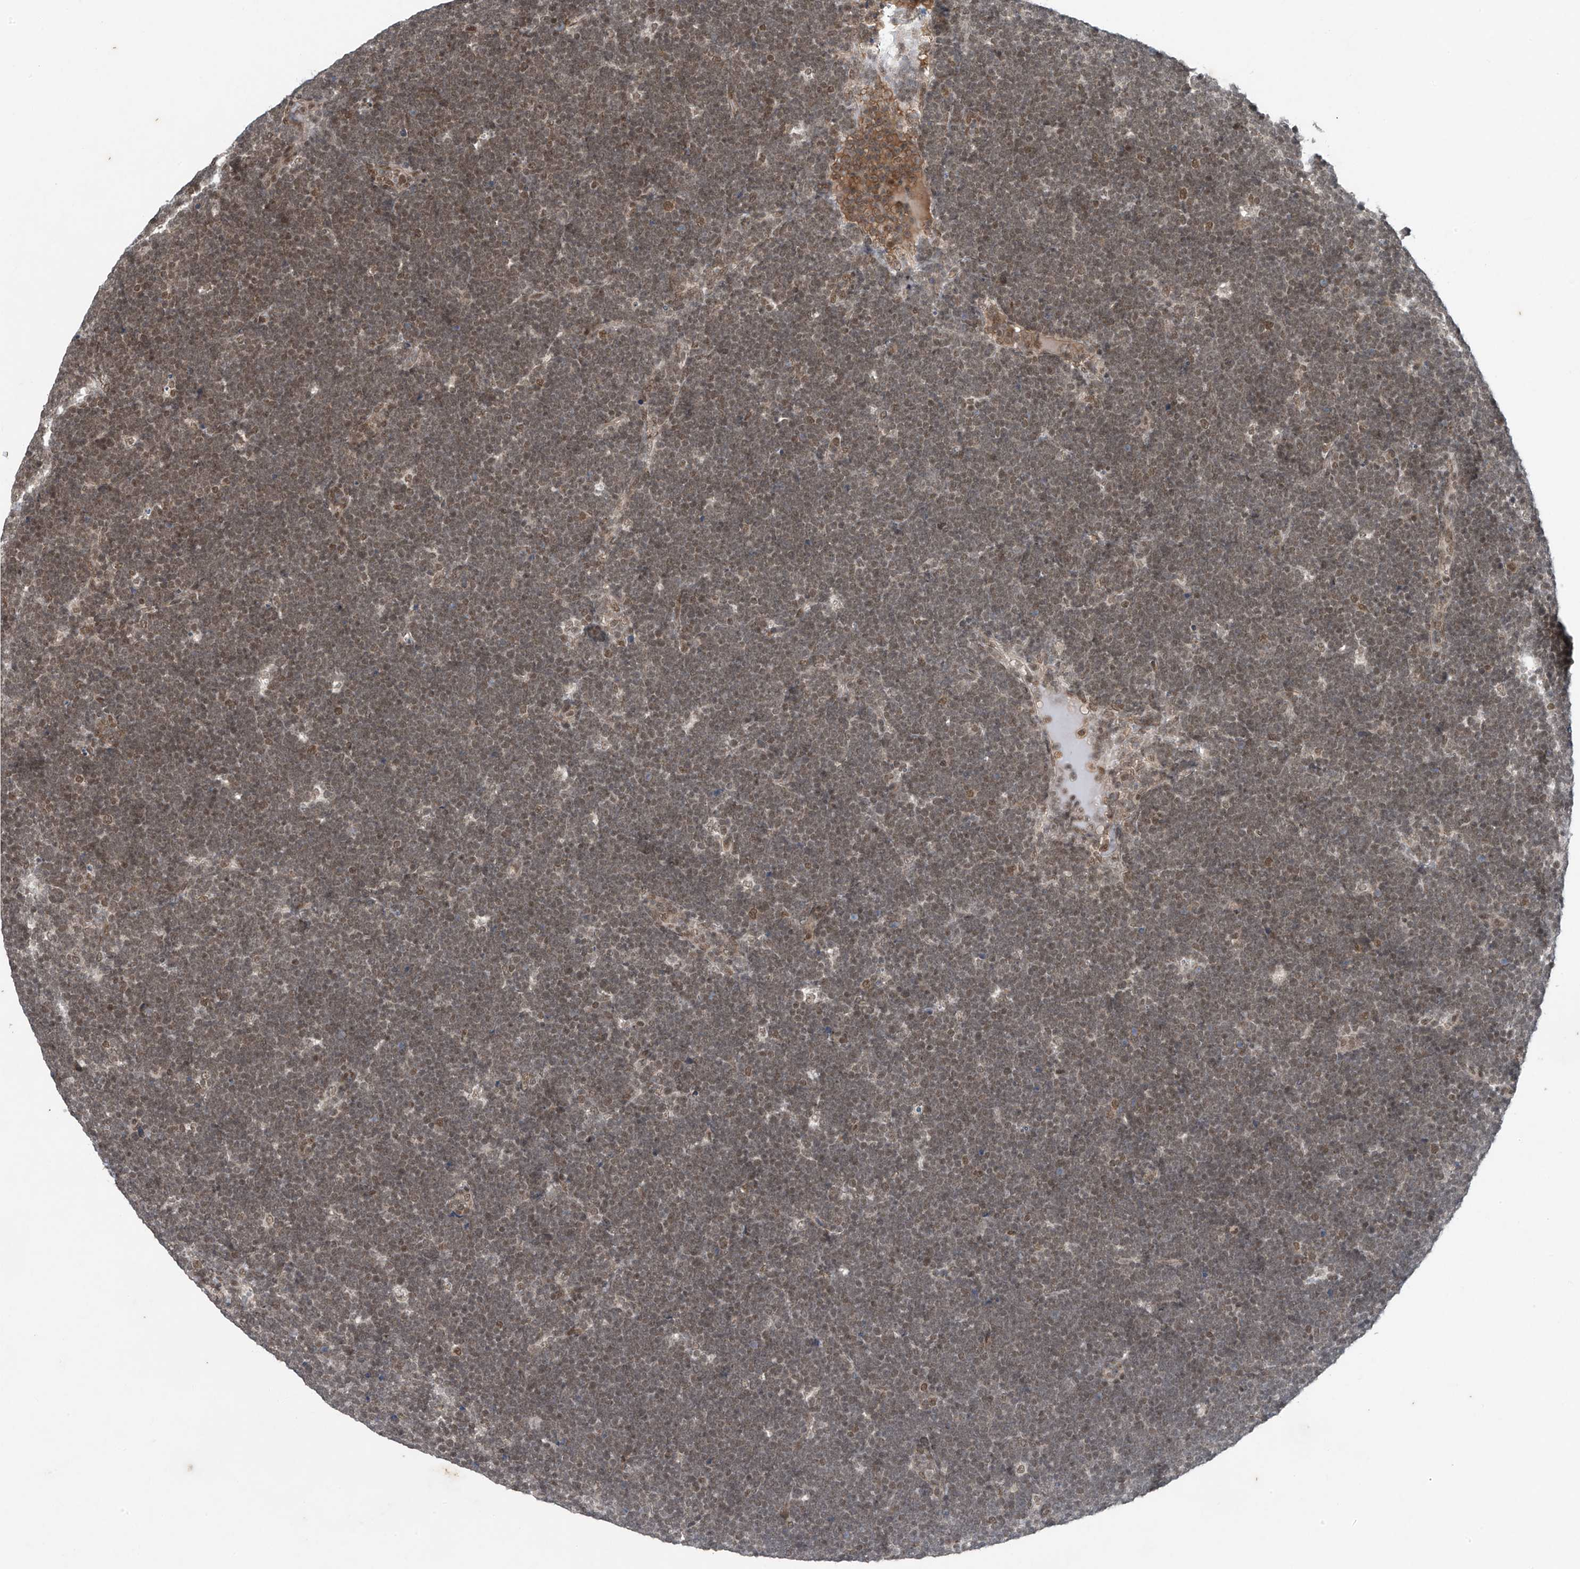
{"staining": {"intensity": "weak", "quantity": ">75%", "location": "nuclear"}, "tissue": "lymphoma", "cell_type": "Tumor cells", "image_type": "cancer", "snomed": [{"axis": "morphology", "description": "Malignant lymphoma, non-Hodgkin's type, High grade"}, {"axis": "topography", "description": "Lymph node"}], "caption": "The histopathology image exhibits a brown stain indicating the presence of a protein in the nuclear of tumor cells in malignant lymphoma, non-Hodgkin's type (high-grade). Immunohistochemistry (ihc) stains the protein in brown and the nuclei are stained blue.", "gene": "TAF8", "patient": {"sex": "male", "age": 13}}